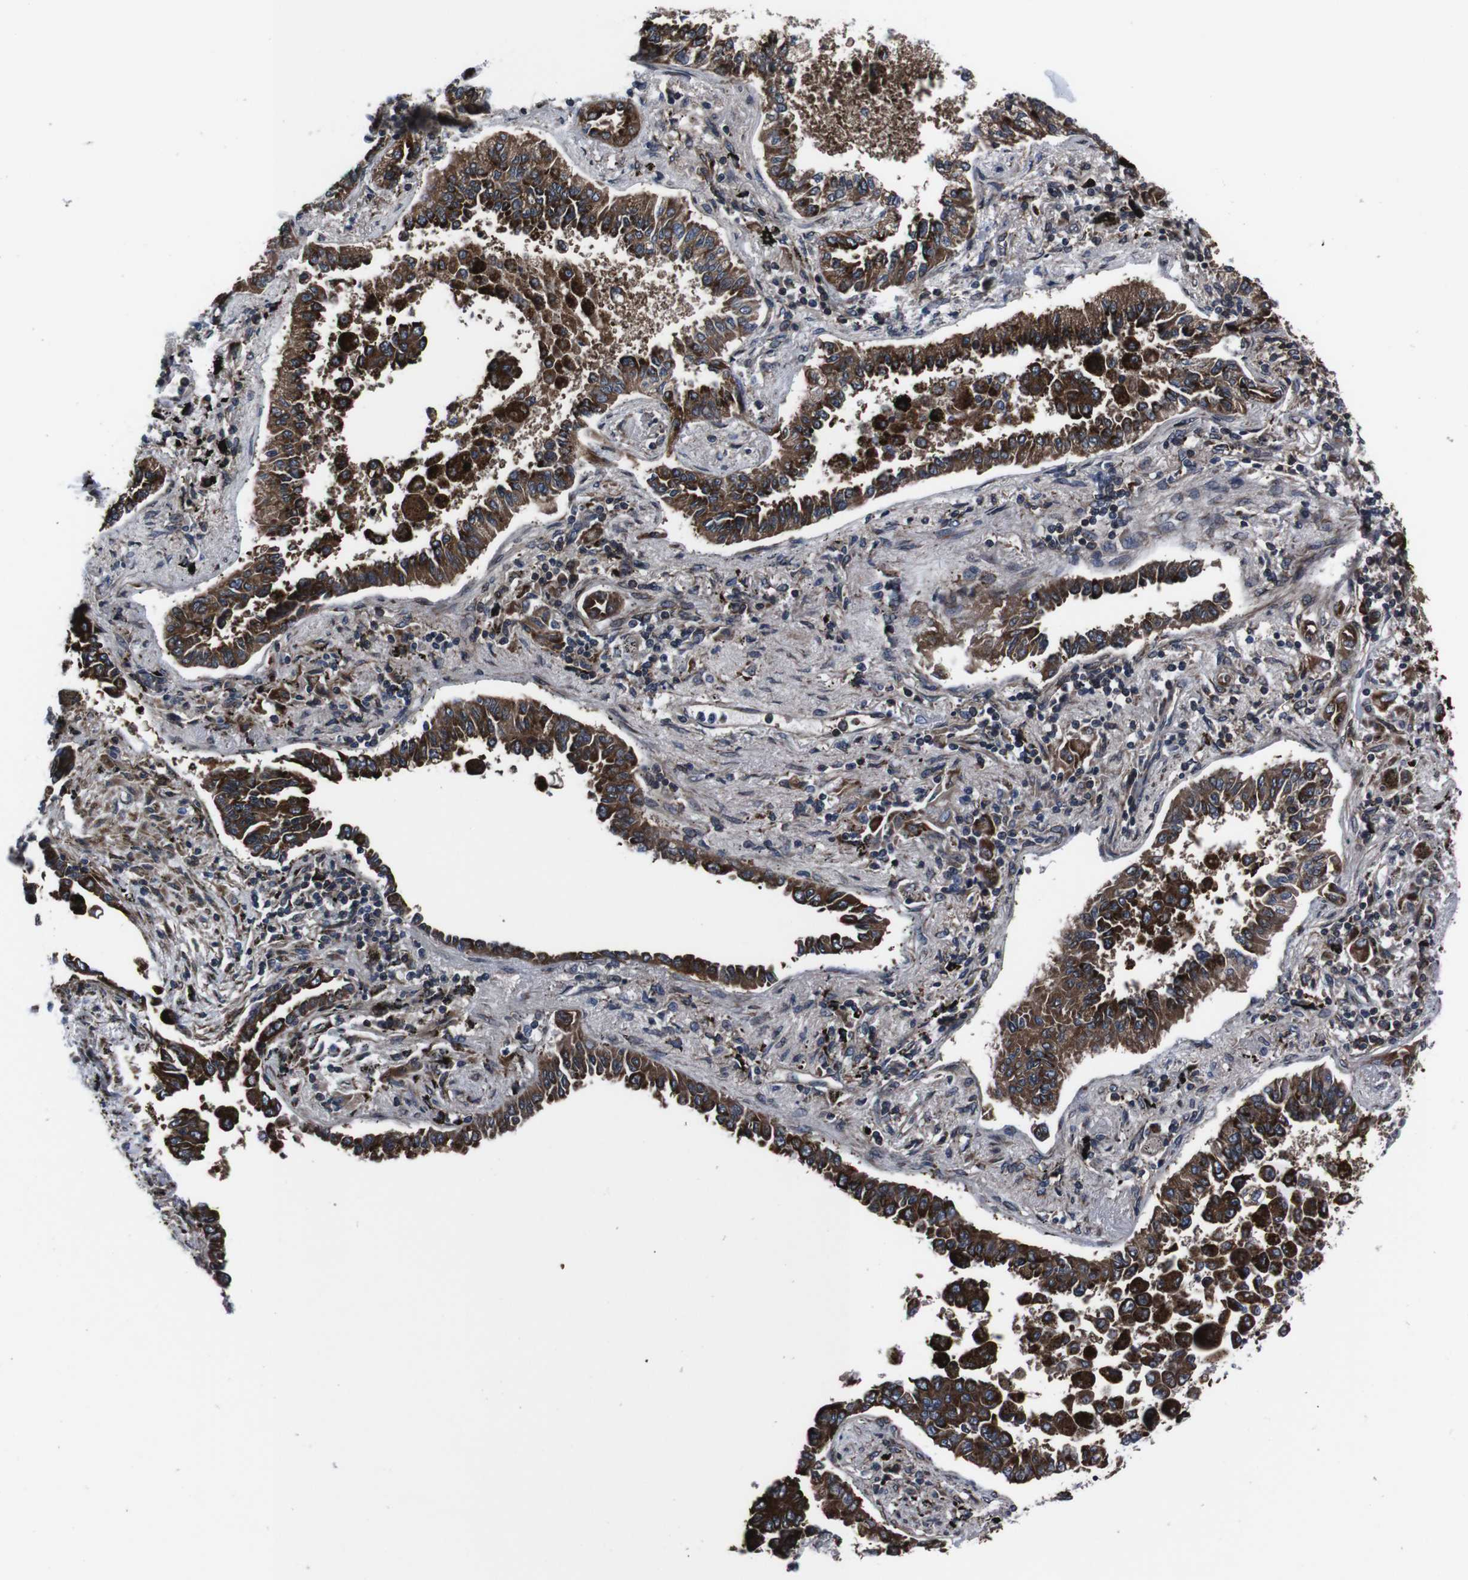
{"staining": {"intensity": "strong", "quantity": ">75%", "location": "cytoplasmic/membranous"}, "tissue": "lung cancer", "cell_type": "Tumor cells", "image_type": "cancer", "snomed": [{"axis": "morphology", "description": "Normal tissue, NOS"}, {"axis": "morphology", "description": "Adenocarcinoma, NOS"}, {"axis": "topography", "description": "Lung"}], "caption": "Immunohistochemical staining of human adenocarcinoma (lung) reveals high levels of strong cytoplasmic/membranous protein expression in approximately >75% of tumor cells.", "gene": "EIF4A2", "patient": {"sex": "male", "age": 59}}